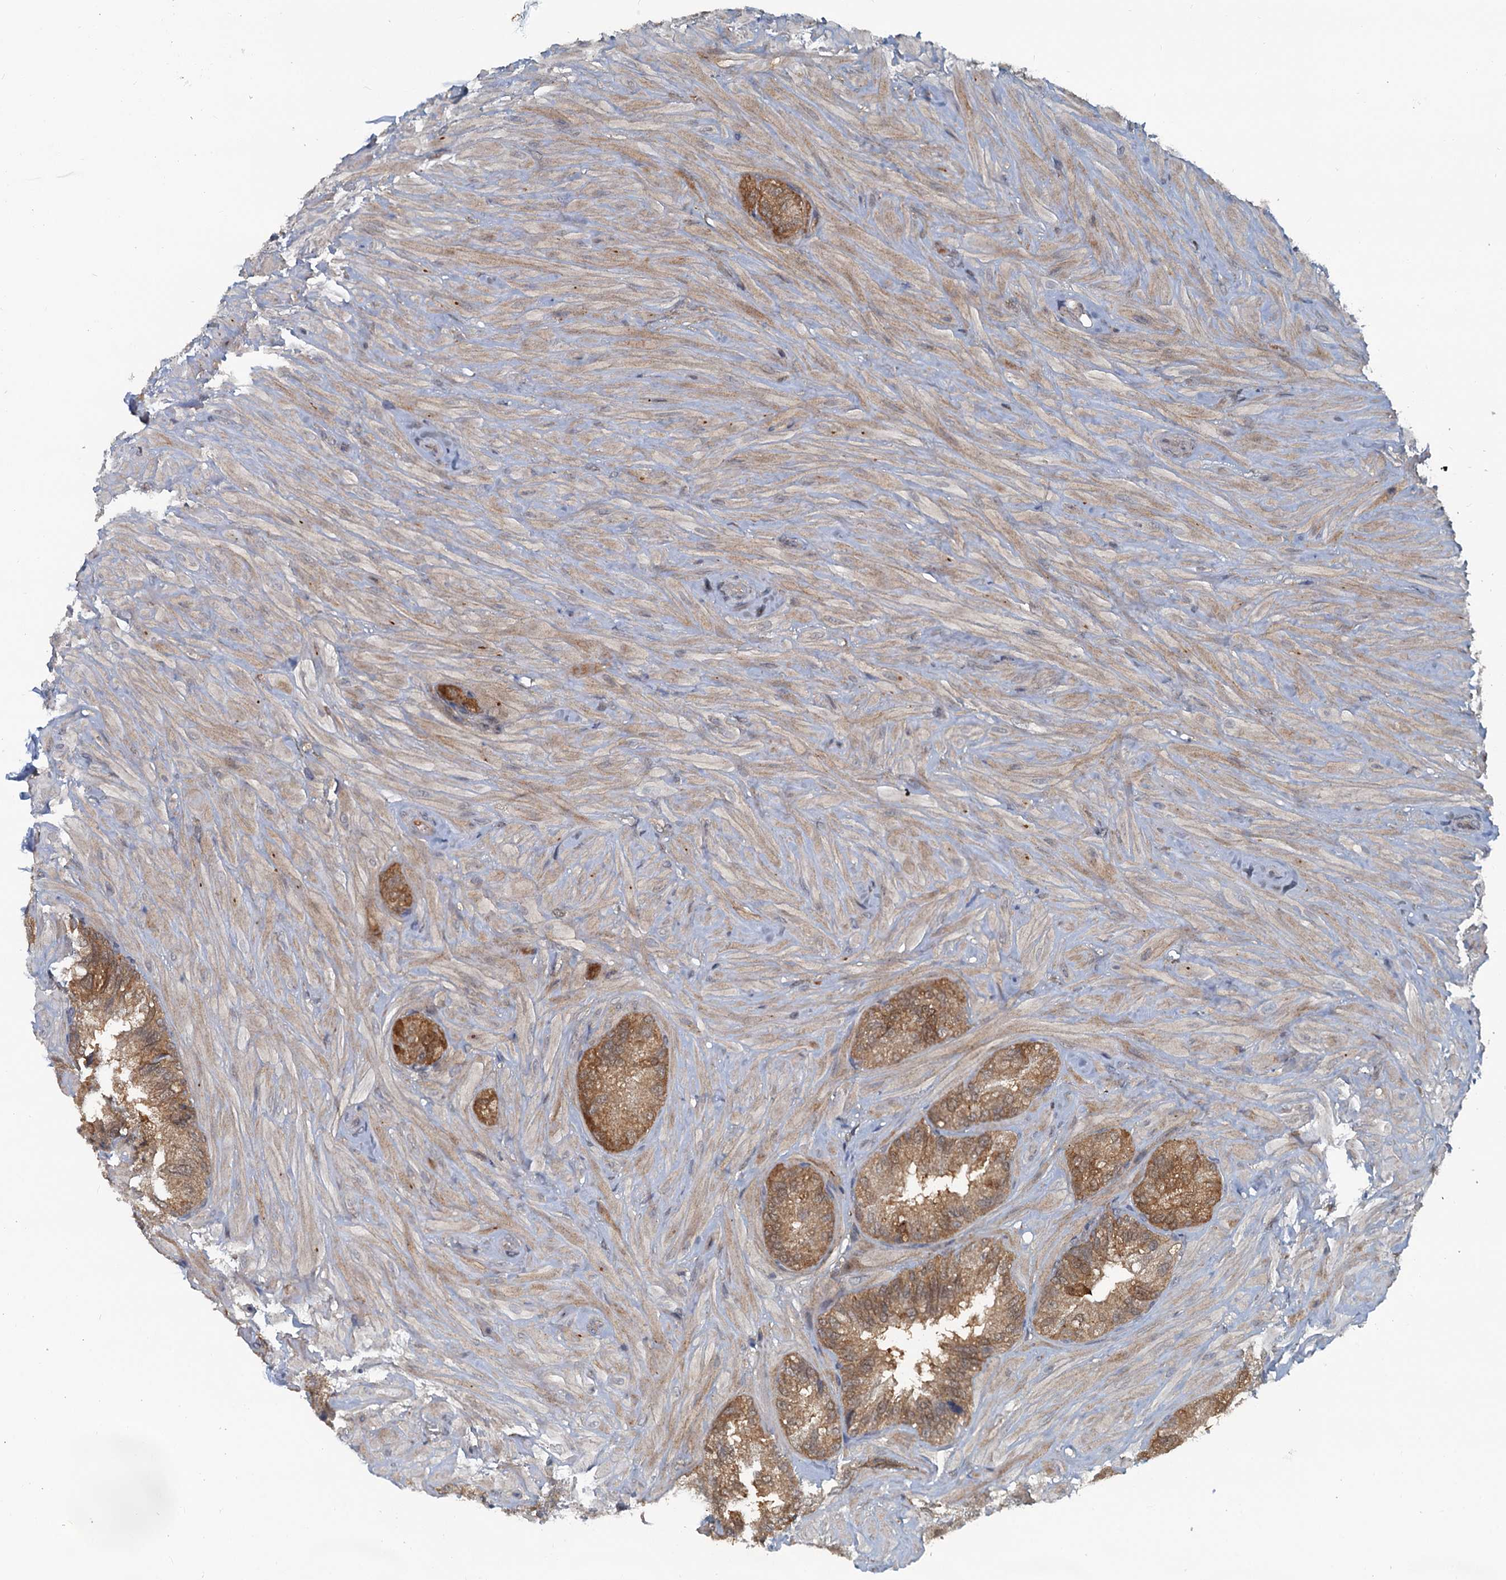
{"staining": {"intensity": "moderate", "quantity": ">75%", "location": "cytoplasmic/membranous"}, "tissue": "seminal vesicle", "cell_type": "Glandular cells", "image_type": "normal", "snomed": [{"axis": "morphology", "description": "Normal tissue, NOS"}, {"axis": "topography", "description": "Prostate and seminal vesicle, NOS"}, {"axis": "topography", "description": "Prostate"}, {"axis": "topography", "description": "Seminal veicle"}], "caption": "DAB immunohistochemical staining of benign human seminal vesicle reveals moderate cytoplasmic/membranous protein expression in about >75% of glandular cells.", "gene": "GCLM", "patient": {"sex": "male", "age": 67}}